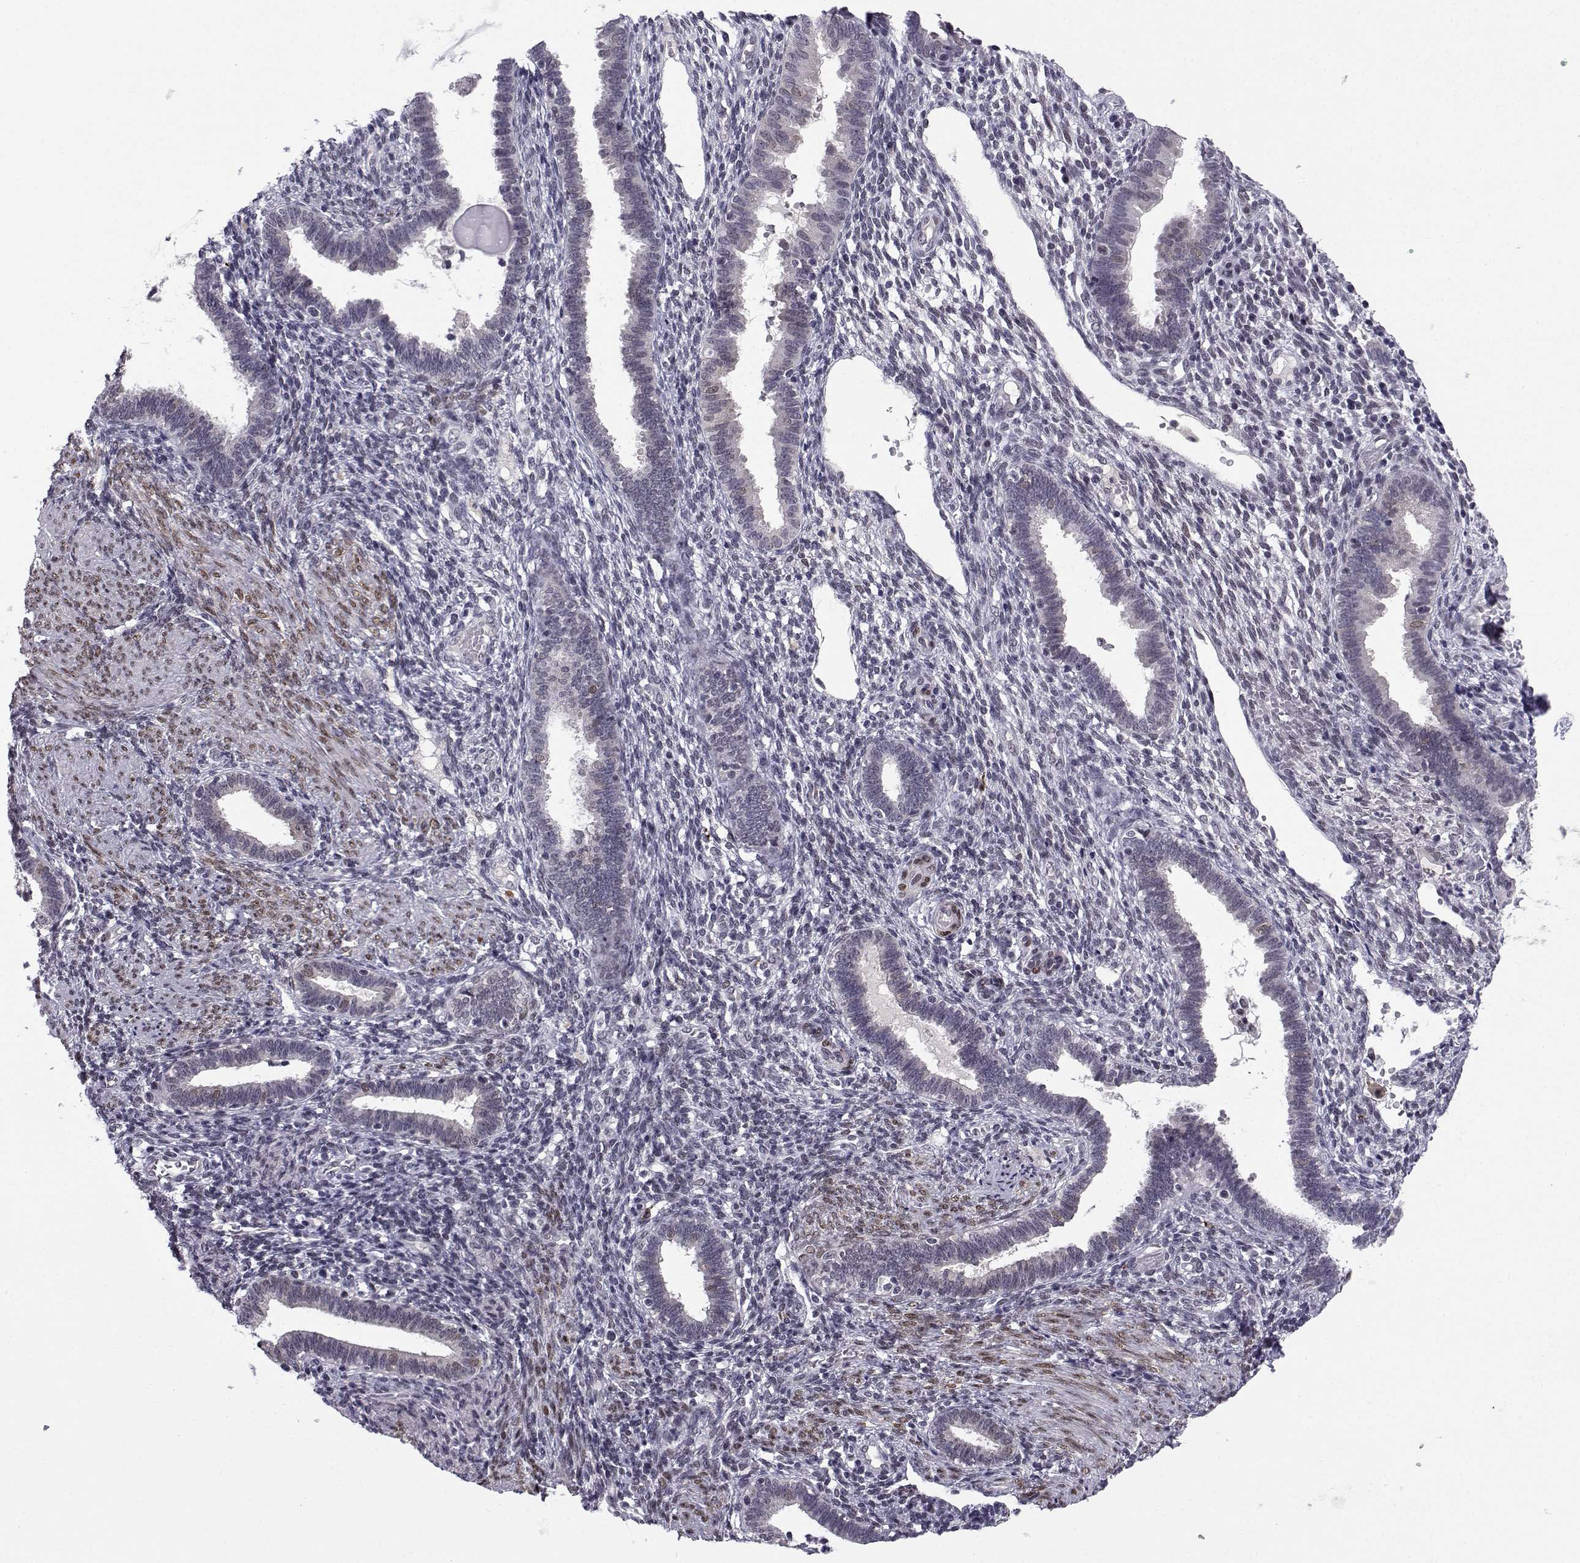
{"staining": {"intensity": "negative", "quantity": "none", "location": "none"}, "tissue": "endometrium", "cell_type": "Cells in endometrial stroma", "image_type": "normal", "snomed": [{"axis": "morphology", "description": "Normal tissue, NOS"}, {"axis": "topography", "description": "Endometrium"}], "caption": "Immunohistochemistry (IHC) of benign endometrium shows no positivity in cells in endometrial stroma.", "gene": "RBM24", "patient": {"sex": "female", "age": 42}}